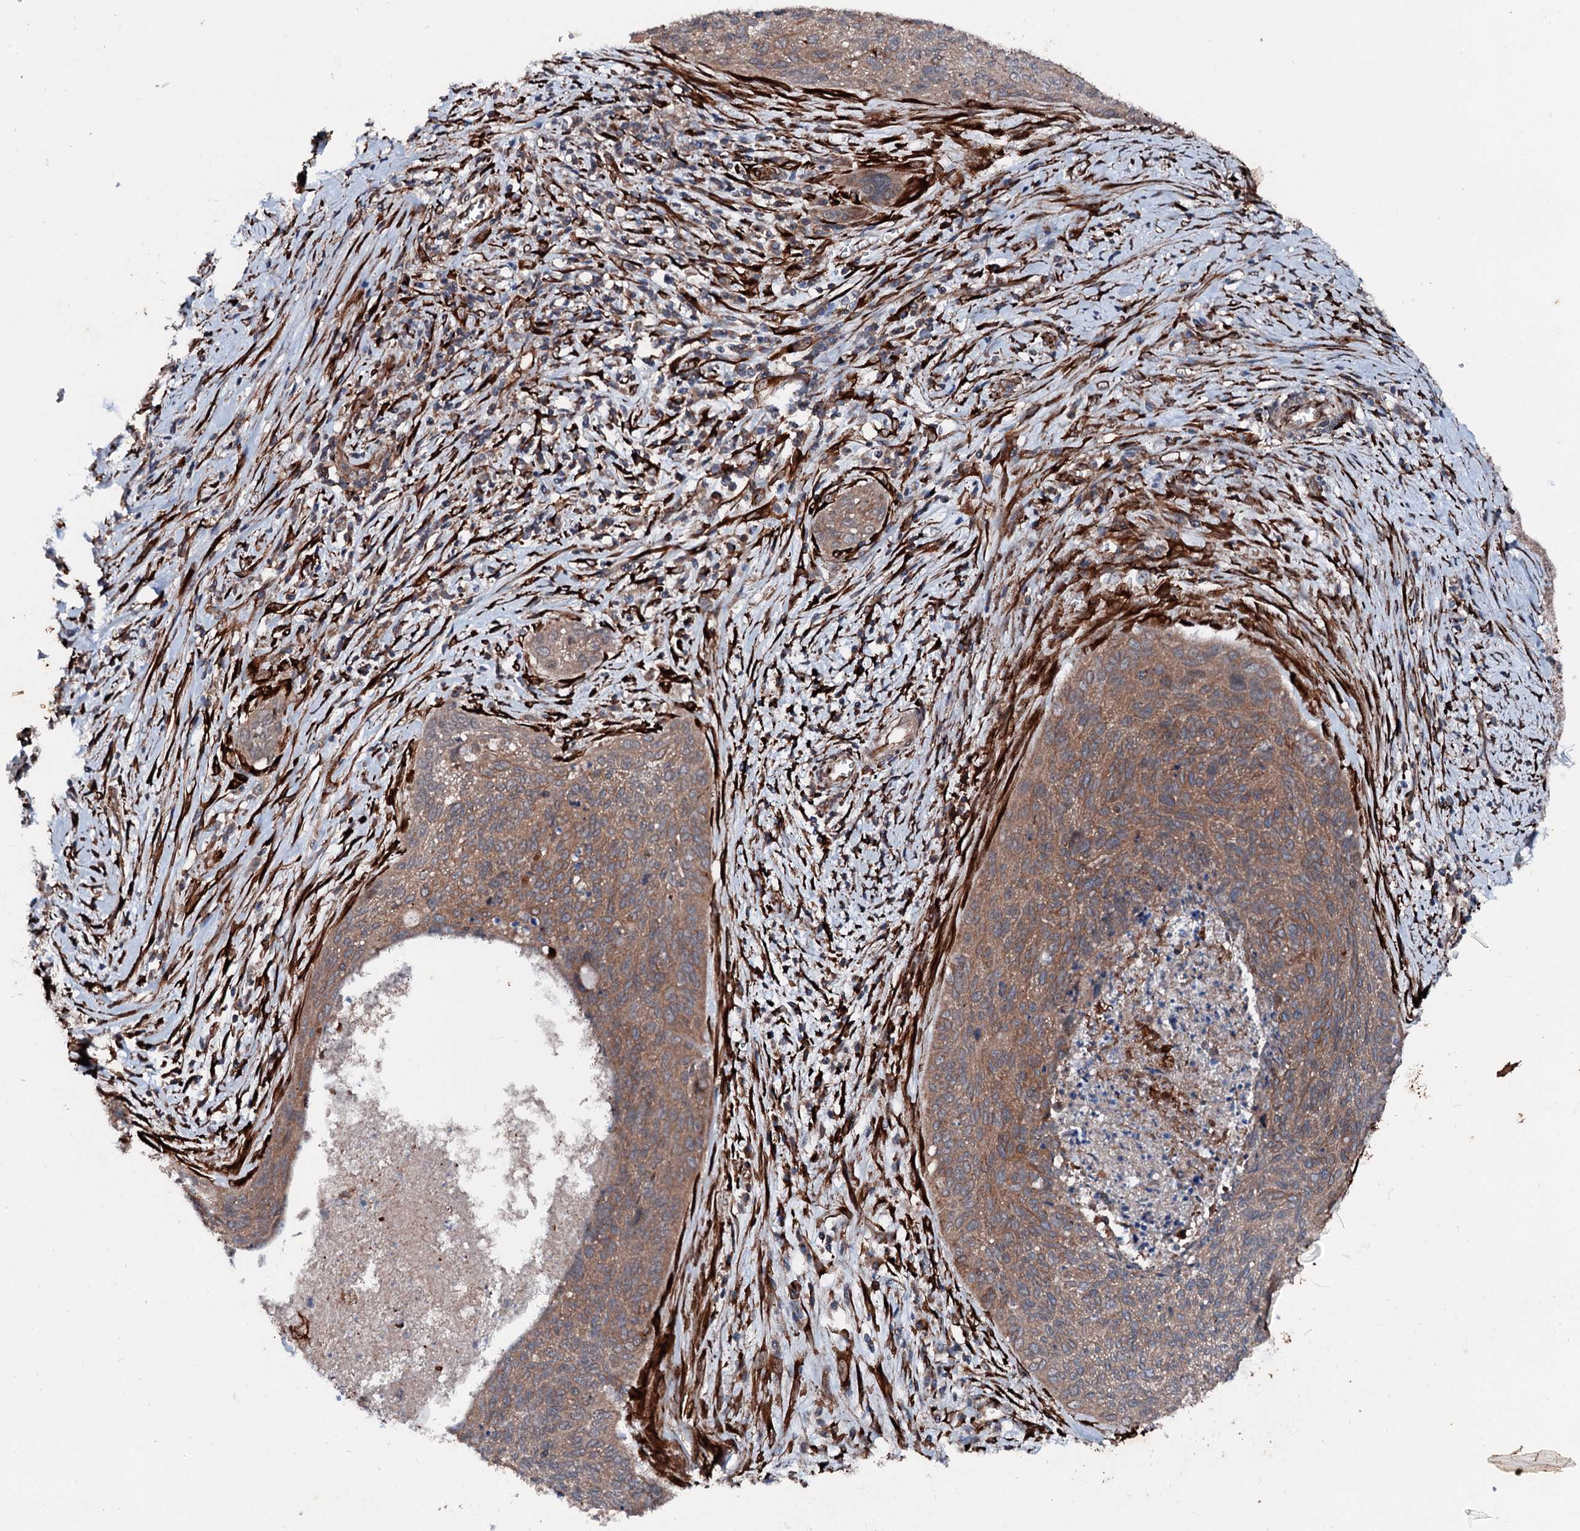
{"staining": {"intensity": "moderate", "quantity": ">75%", "location": "cytoplasmic/membranous"}, "tissue": "cervical cancer", "cell_type": "Tumor cells", "image_type": "cancer", "snomed": [{"axis": "morphology", "description": "Squamous cell carcinoma, NOS"}, {"axis": "topography", "description": "Cervix"}], "caption": "IHC staining of cervical cancer (squamous cell carcinoma), which reveals medium levels of moderate cytoplasmic/membranous positivity in about >75% of tumor cells indicating moderate cytoplasmic/membranous protein staining. The staining was performed using DAB (brown) for protein detection and nuclei were counterstained in hematoxylin (blue).", "gene": "DDIAS", "patient": {"sex": "female", "age": 55}}